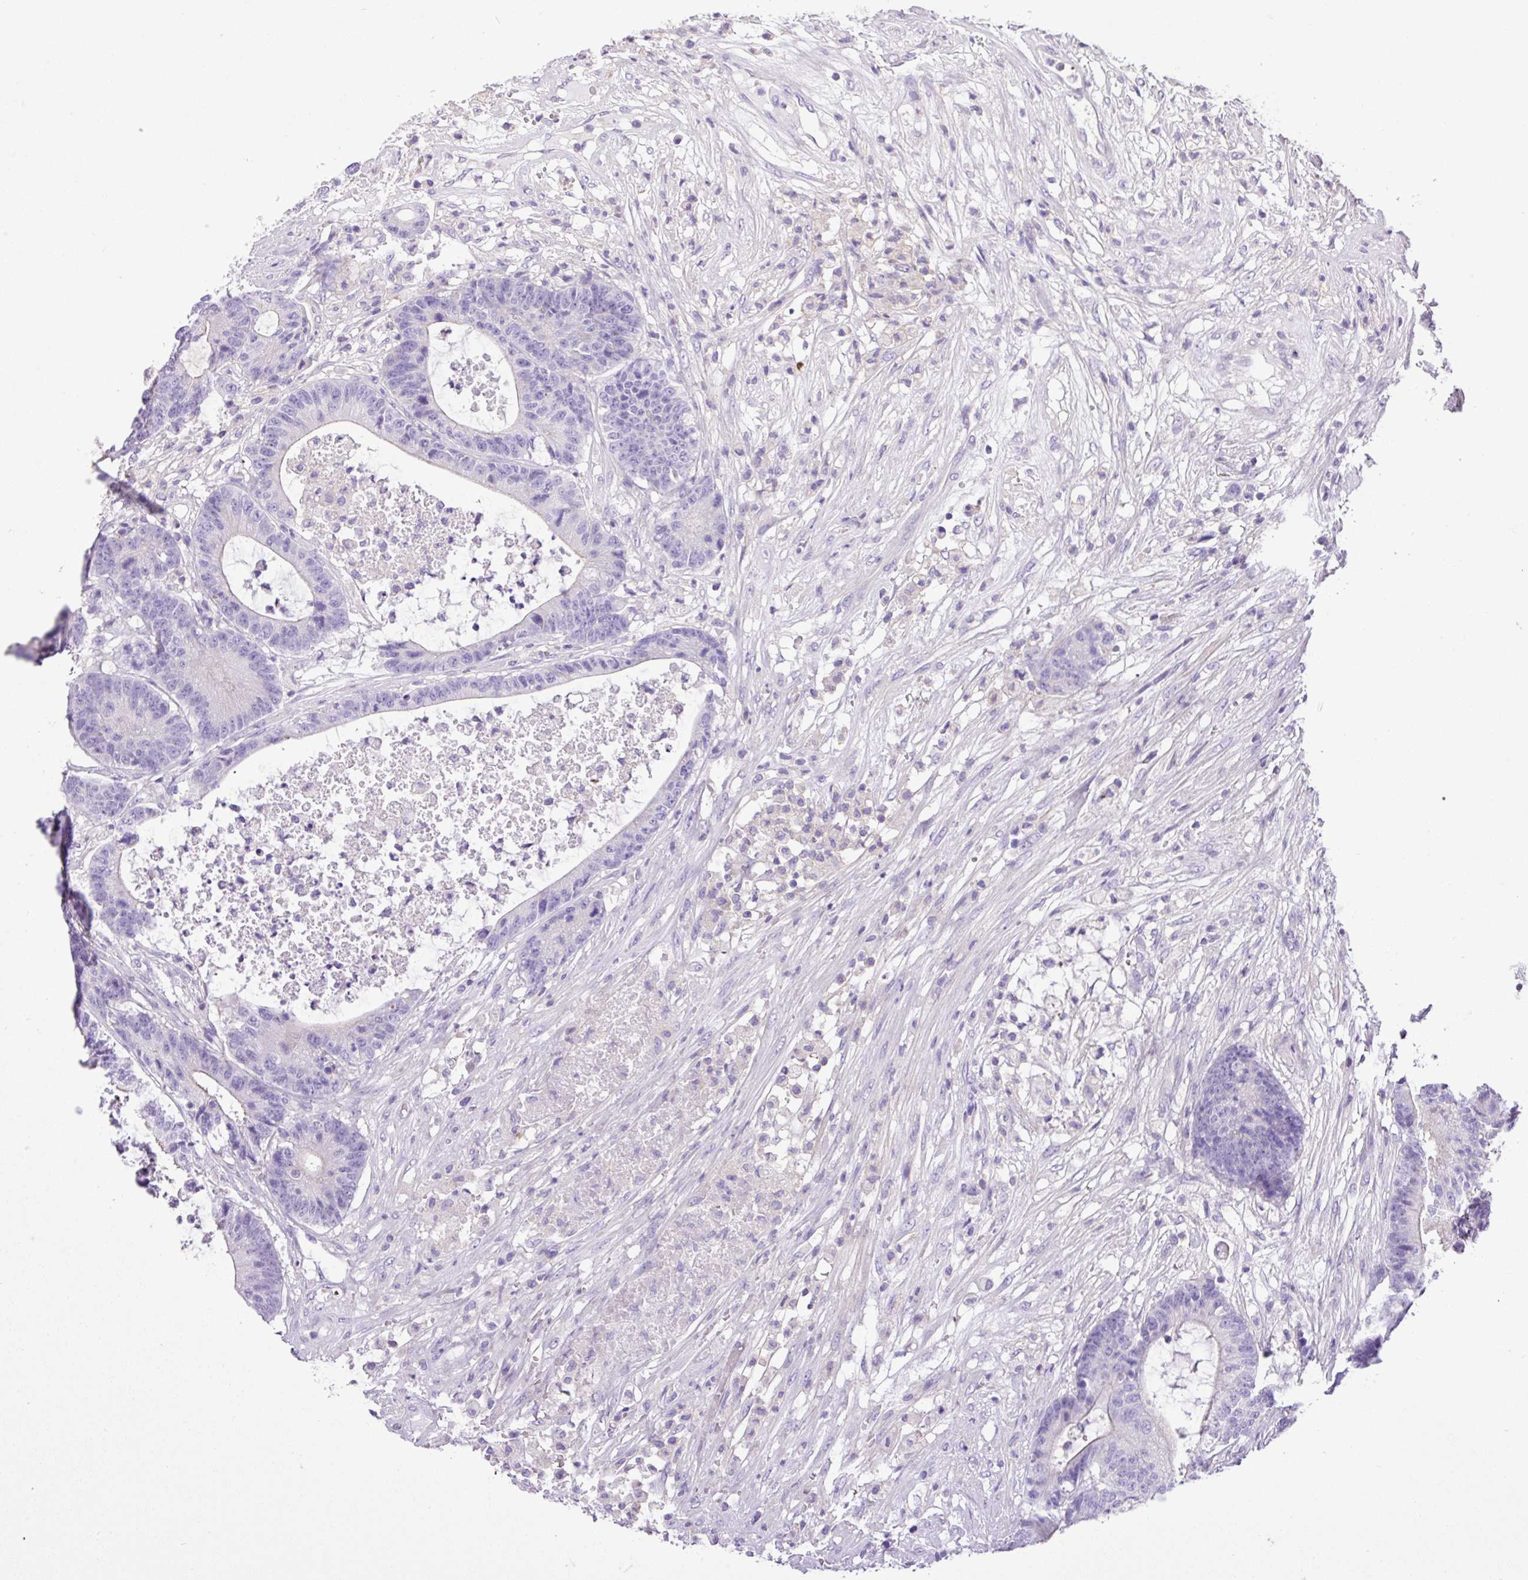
{"staining": {"intensity": "negative", "quantity": "none", "location": "none"}, "tissue": "colorectal cancer", "cell_type": "Tumor cells", "image_type": "cancer", "snomed": [{"axis": "morphology", "description": "Adenocarcinoma, NOS"}, {"axis": "topography", "description": "Colon"}], "caption": "Protein analysis of colorectal cancer (adenocarcinoma) exhibits no significant staining in tumor cells.", "gene": "ZNF334", "patient": {"sex": "female", "age": 84}}